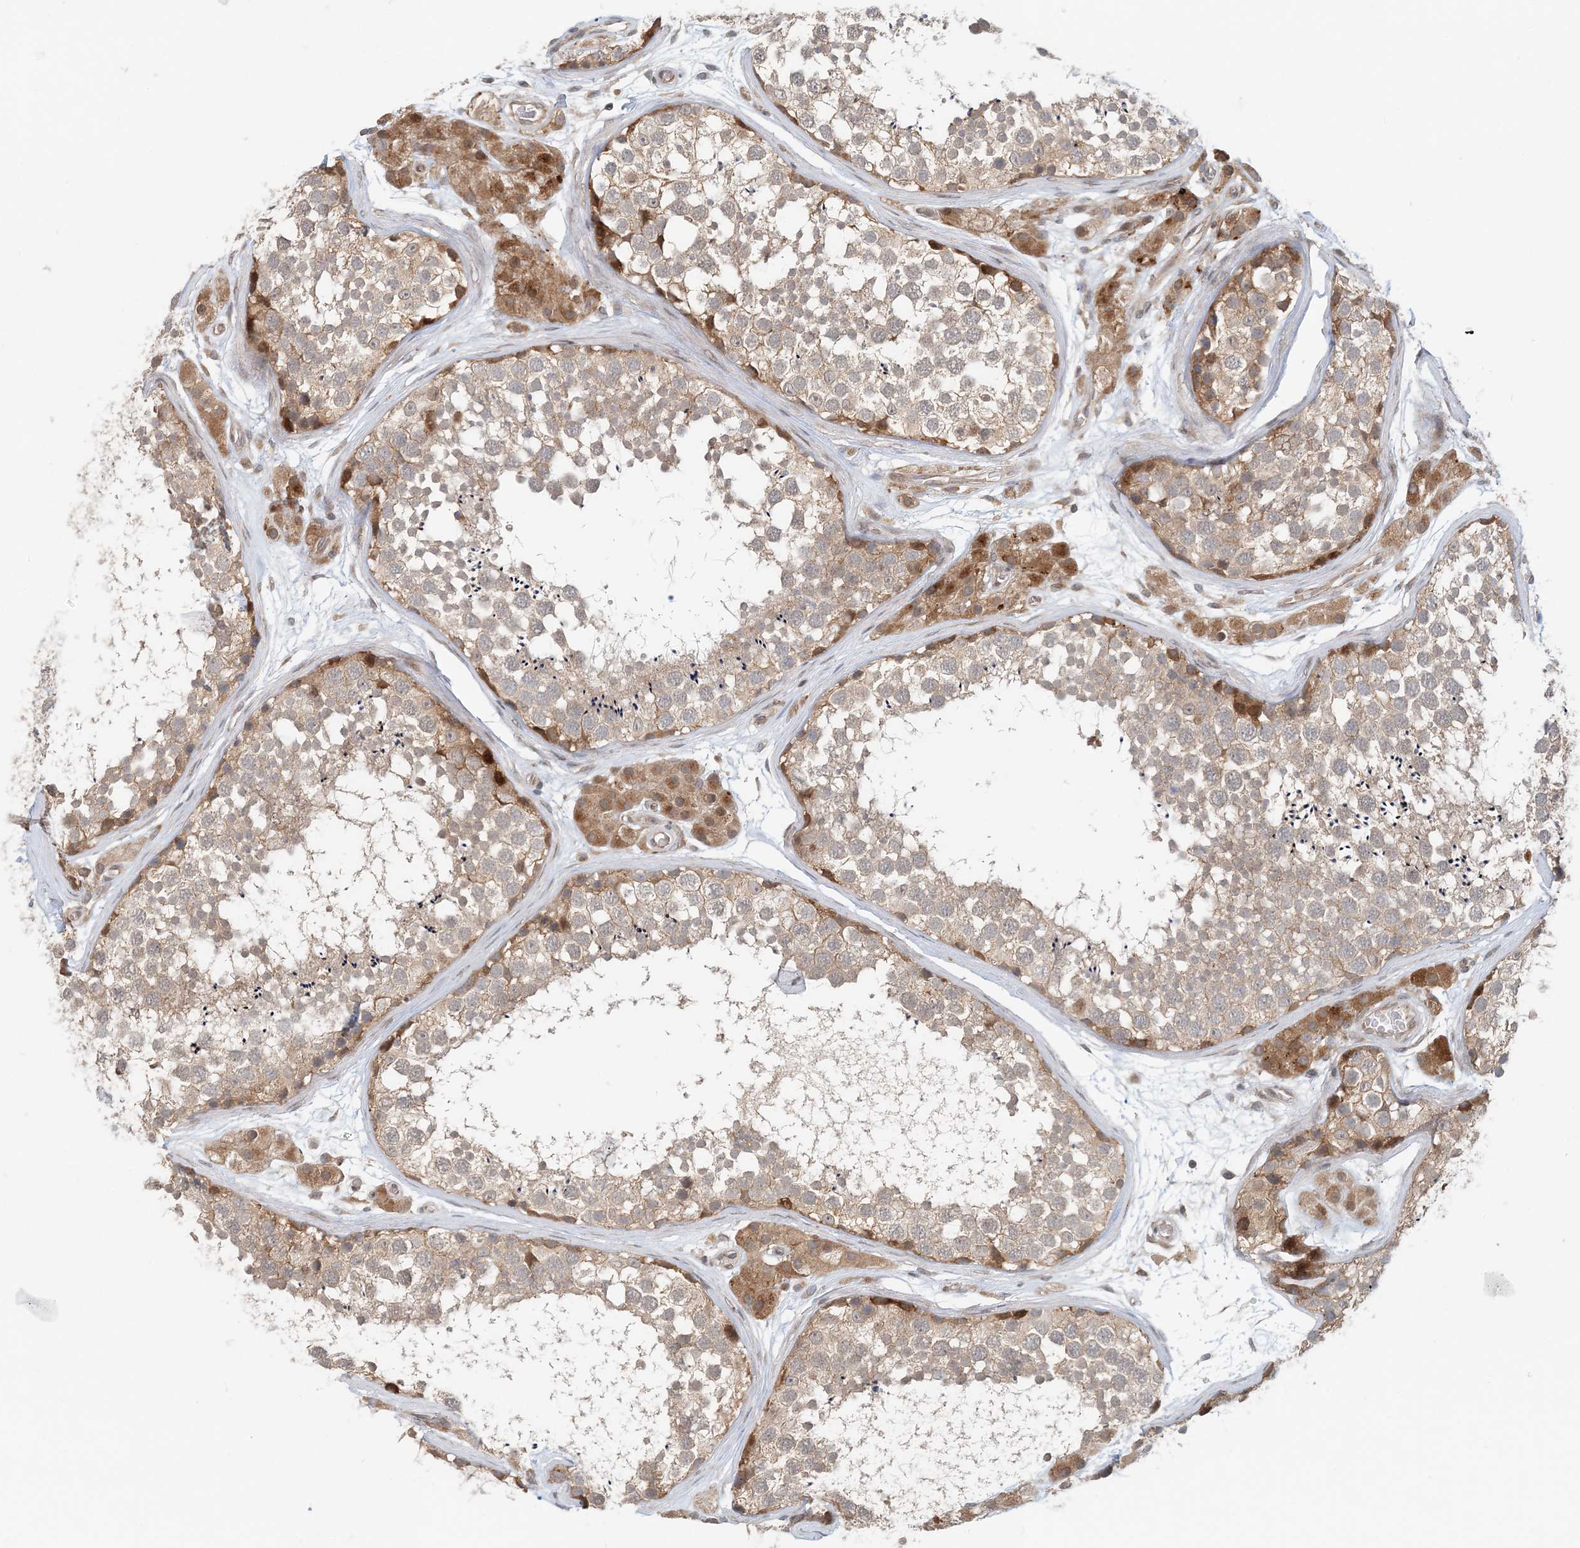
{"staining": {"intensity": "moderate", "quantity": "25%-75%", "location": "cytoplasmic/membranous"}, "tissue": "testis", "cell_type": "Cells in seminiferous ducts", "image_type": "normal", "snomed": [{"axis": "morphology", "description": "Normal tissue, NOS"}, {"axis": "topography", "description": "Testis"}], "caption": "The histopathology image shows immunohistochemical staining of benign testis. There is moderate cytoplasmic/membranous expression is appreciated in approximately 25%-75% of cells in seminiferous ducts.", "gene": "ATP13A2", "patient": {"sex": "male", "age": 56}}